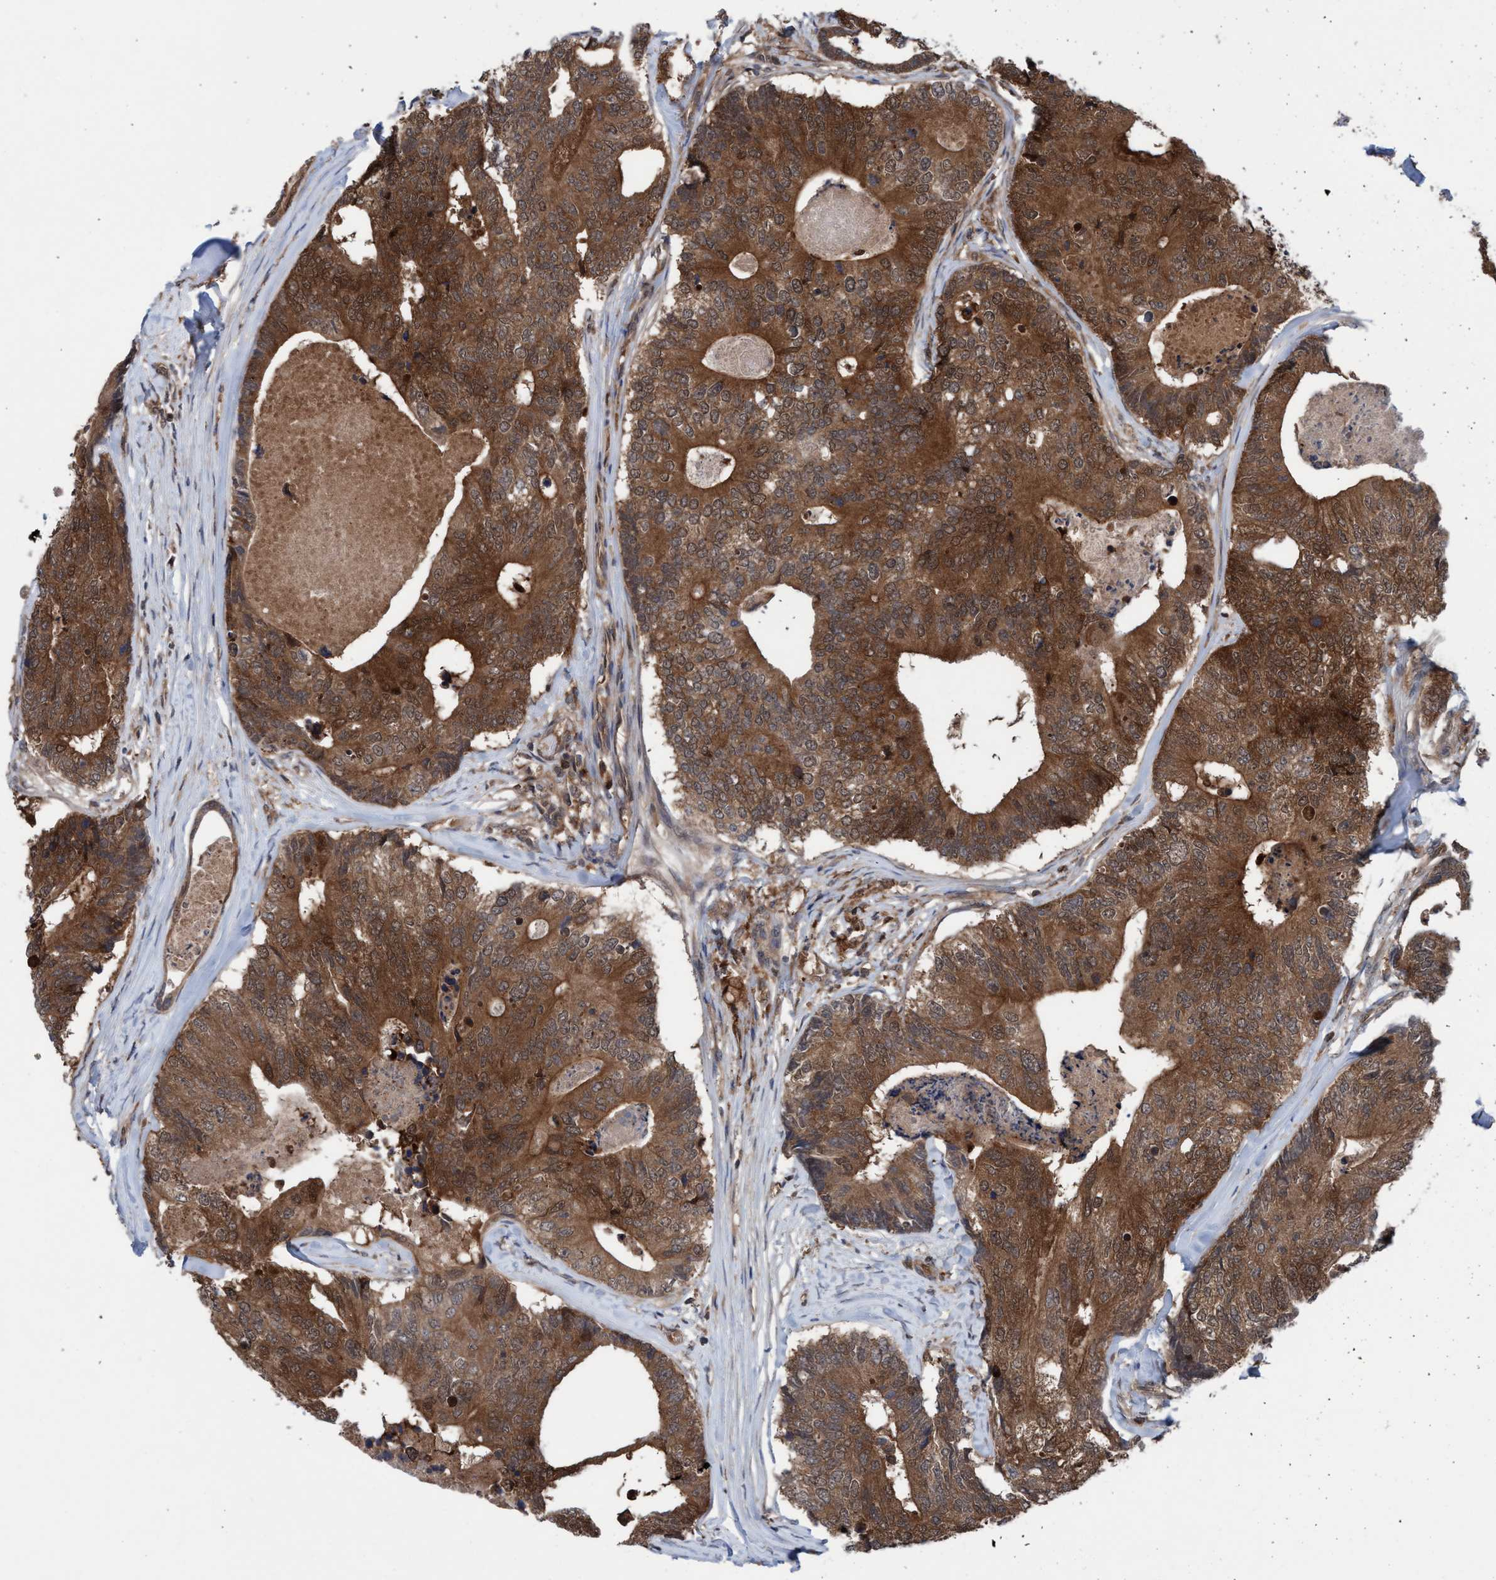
{"staining": {"intensity": "strong", "quantity": ">75%", "location": "cytoplasmic/membranous,nuclear"}, "tissue": "colorectal cancer", "cell_type": "Tumor cells", "image_type": "cancer", "snomed": [{"axis": "morphology", "description": "Adenocarcinoma, NOS"}, {"axis": "topography", "description": "Colon"}], "caption": "IHC image of neoplastic tissue: colorectal cancer (adenocarcinoma) stained using IHC displays high levels of strong protein expression localized specifically in the cytoplasmic/membranous and nuclear of tumor cells, appearing as a cytoplasmic/membranous and nuclear brown color.", "gene": "GLOD4", "patient": {"sex": "female", "age": 67}}